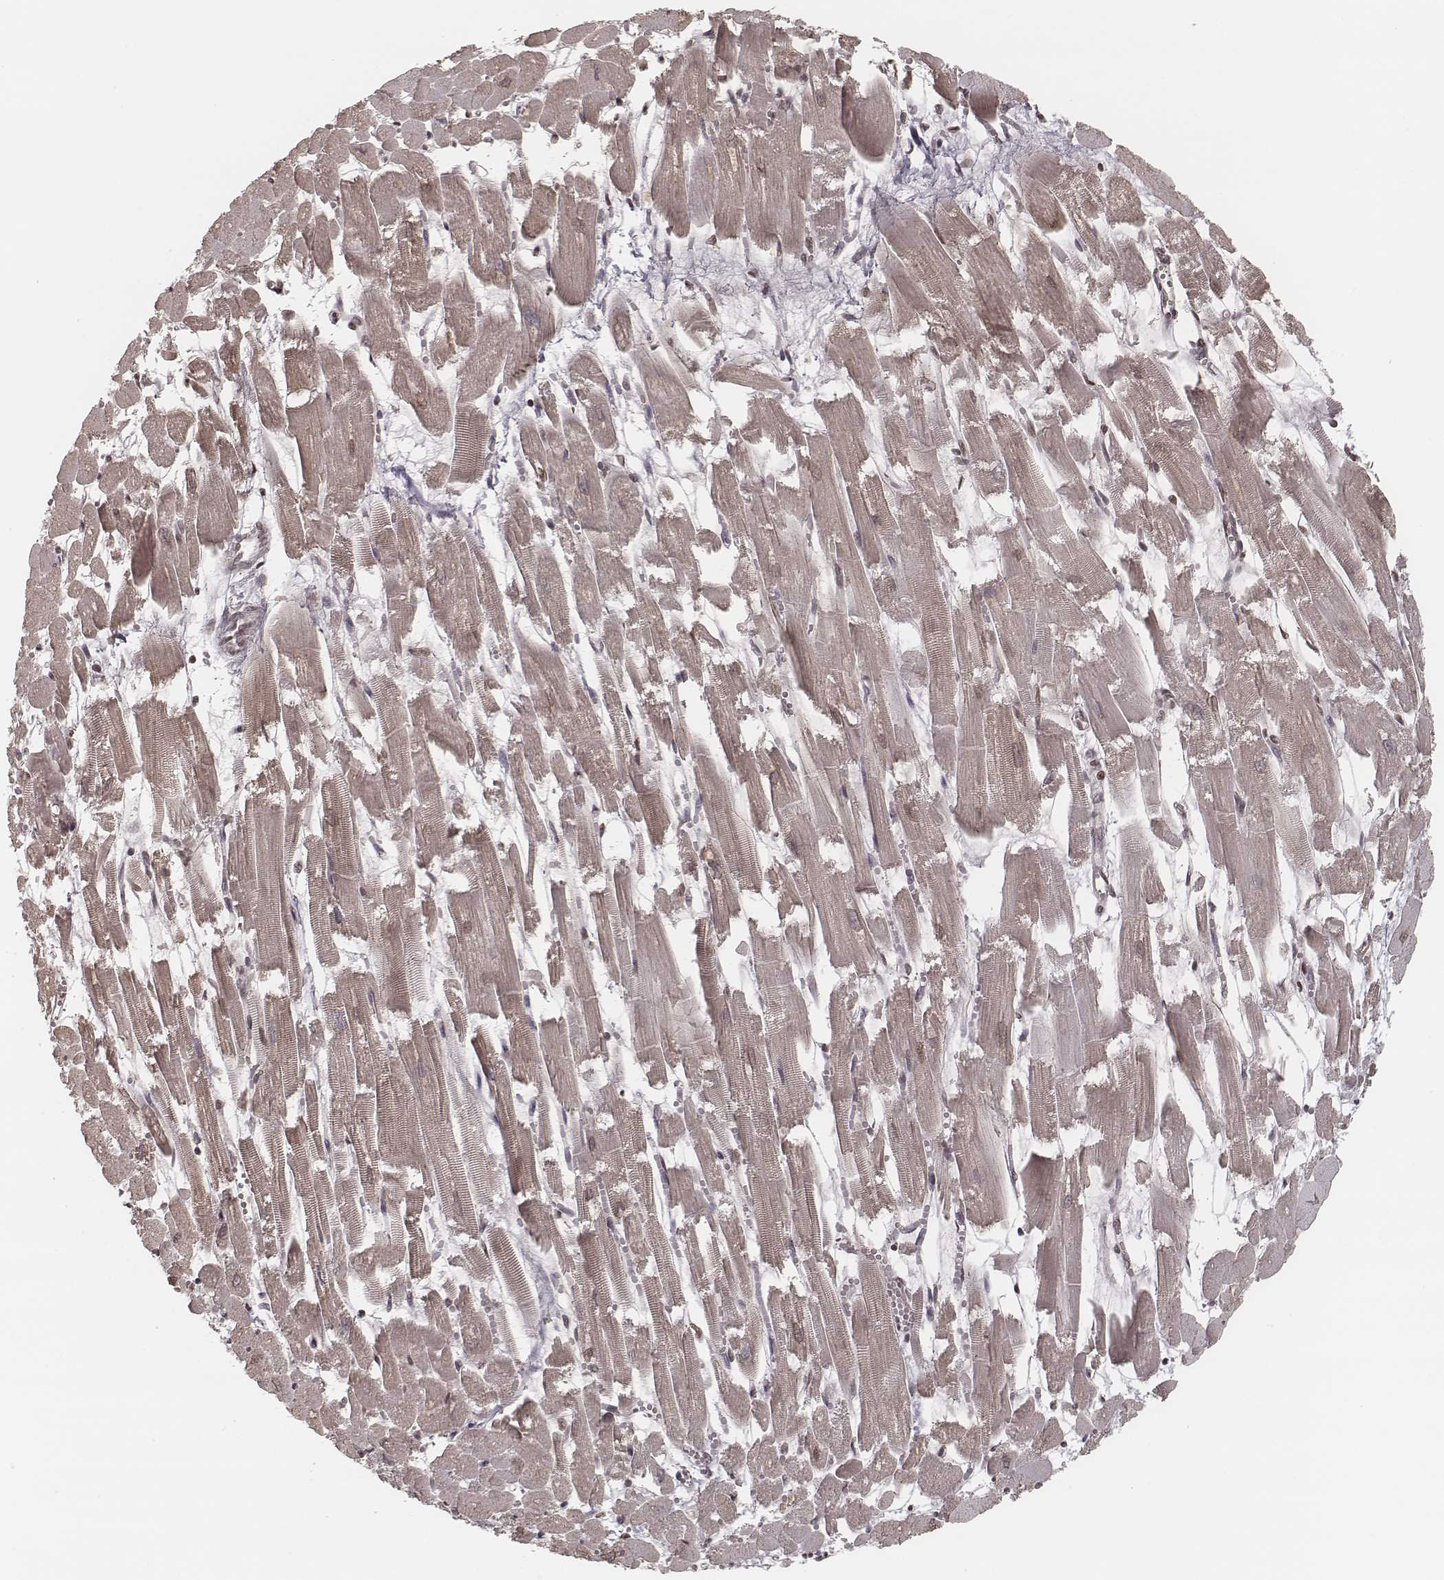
{"staining": {"intensity": "moderate", "quantity": "25%-75%", "location": "nuclear"}, "tissue": "heart muscle", "cell_type": "Cardiomyocytes", "image_type": "normal", "snomed": [{"axis": "morphology", "description": "Normal tissue, NOS"}, {"axis": "topography", "description": "Heart"}], "caption": "Immunohistochemistry (IHC) of normal heart muscle demonstrates medium levels of moderate nuclear staining in about 25%-75% of cardiomyocytes. The staining was performed using DAB (3,3'-diaminobenzidine), with brown indicating positive protein expression. Nuclei are stained blue with hematoxylin.", "gene": "HMGA2", "patient": {"sex": "female", "age": 52}}